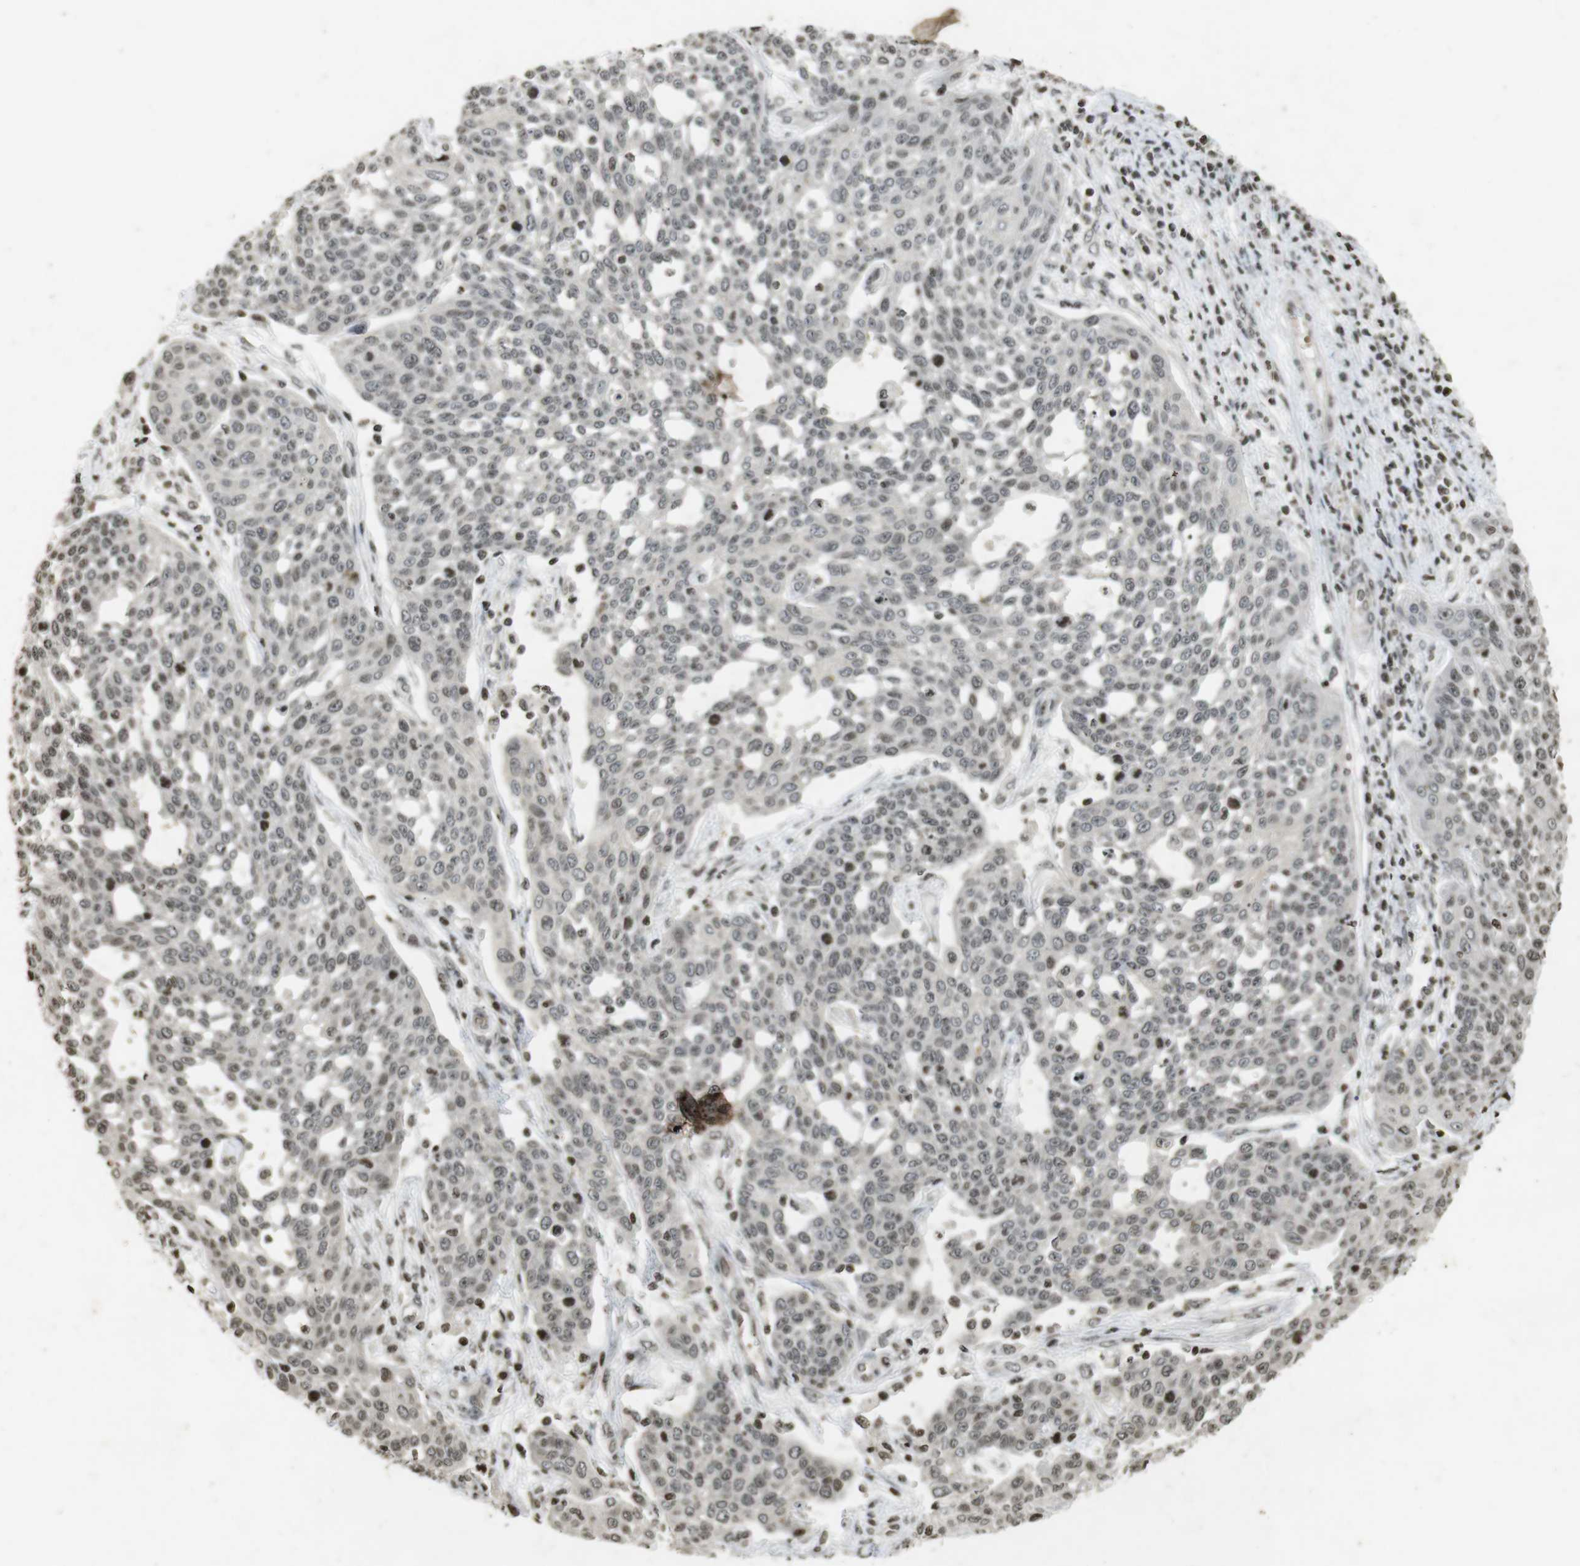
{"staining": {"intensity": "weak", "quantity": ">75%", "location": "nuclear"}, "tissue": "cervical cancer", "cell_type": "Tumor cells", "image_type": "cancer", "snomed": [{"axis": "morphology", "description": "Squamous cell carcinoma, NOS"}, {"axis": "topography", "description": "Cervix"}], "caption": "Weak nuclear staining for a protein is identified in about >75% of tumor cells of cervical cancer using immunohistochemistry.", "gene": "FOXA3", "patient": {"sex": "female", "age": 34}}